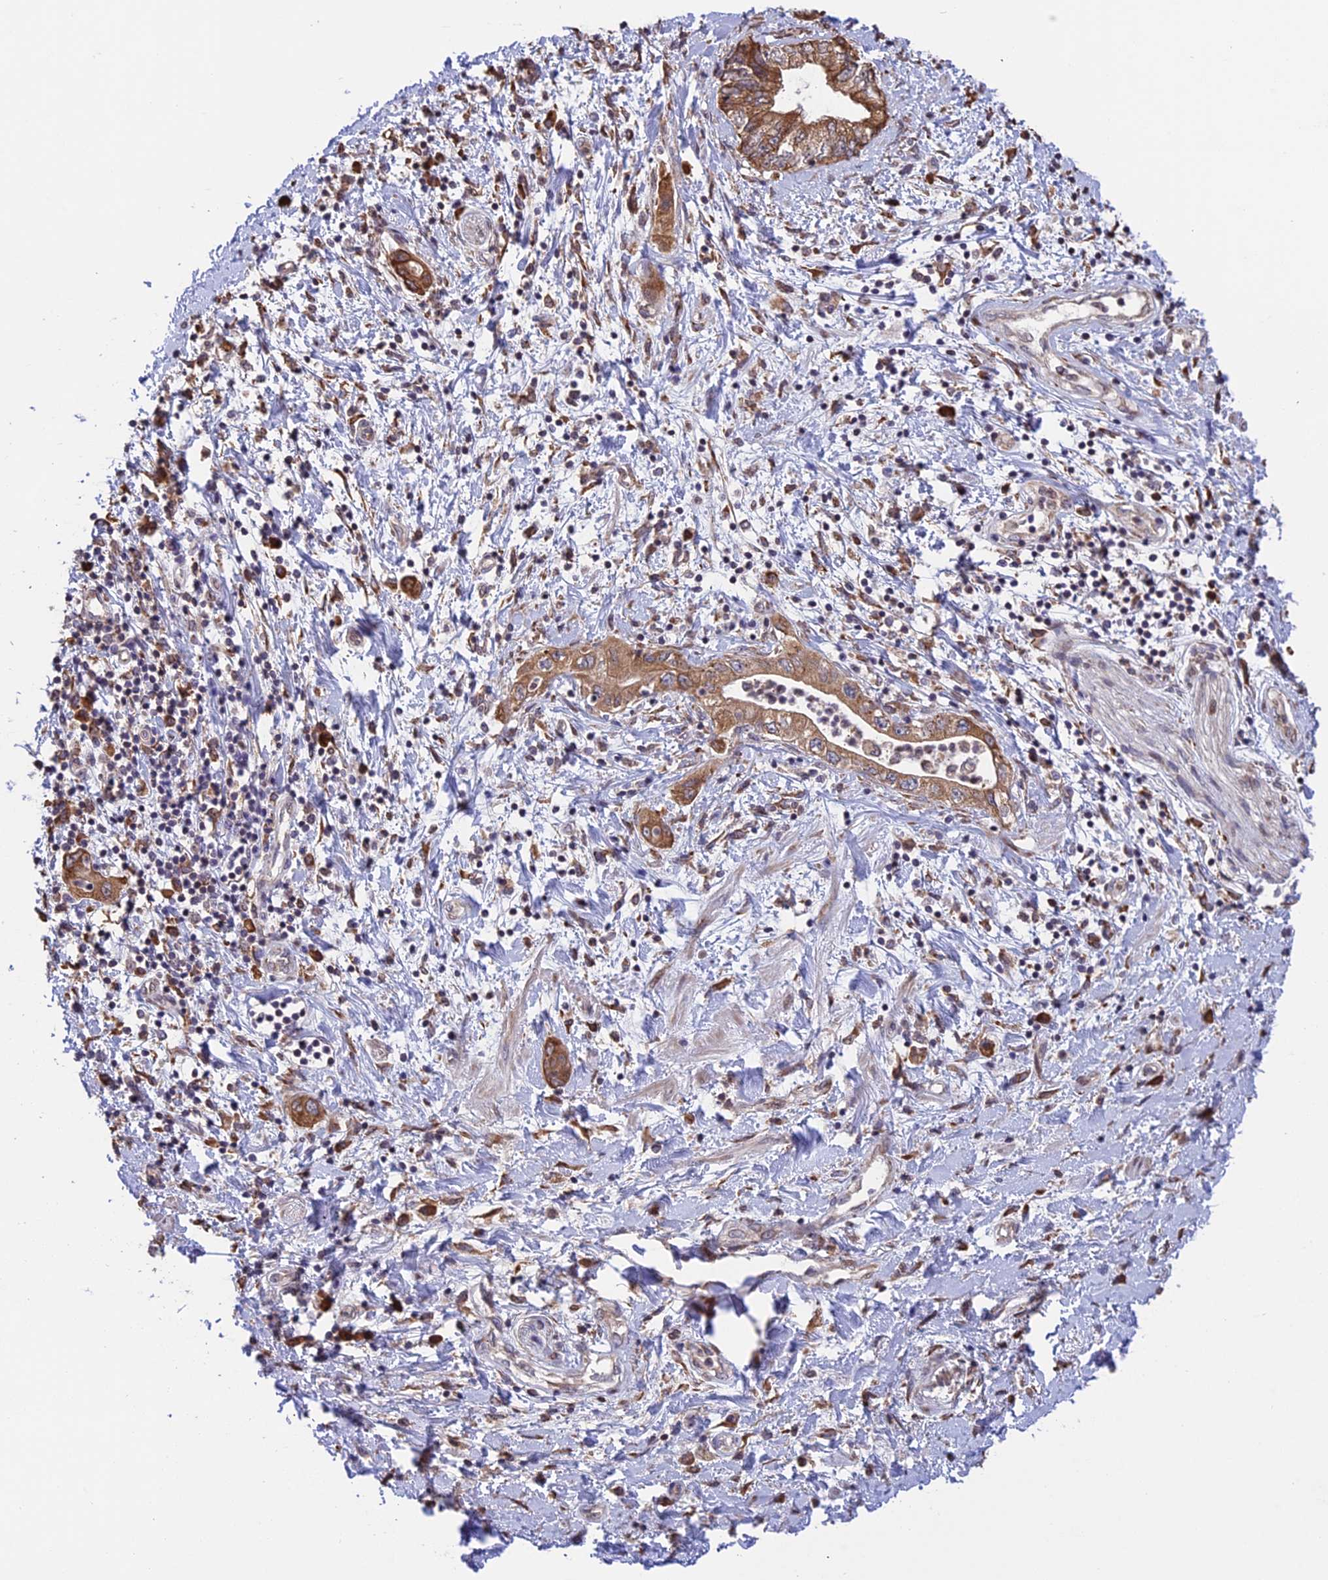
{"staining": {"intensity": "moderate", "quantity": ">75%", "location": "cytoplasmic/membranous"}, "tissue": "pancreatic cancer", "cell_type": "Tumor cells", "image_type": "cancer", "snomed": [{"axis": "morphology", "description": "Adenocarcinoma, NOS"}, {"axis": "topography", "description": "Pancreas"}], "caption": "IHC (DAB (3,3'-diaminobenzidine)) staining of human pancreatic cancer (adenocarcinoma) shows moderate cytoplasmic/membranous protein positivity in about >75% of tumor cells.", "gene": "DMRTA2", "patient": {"sex": "female", "age": 73}}